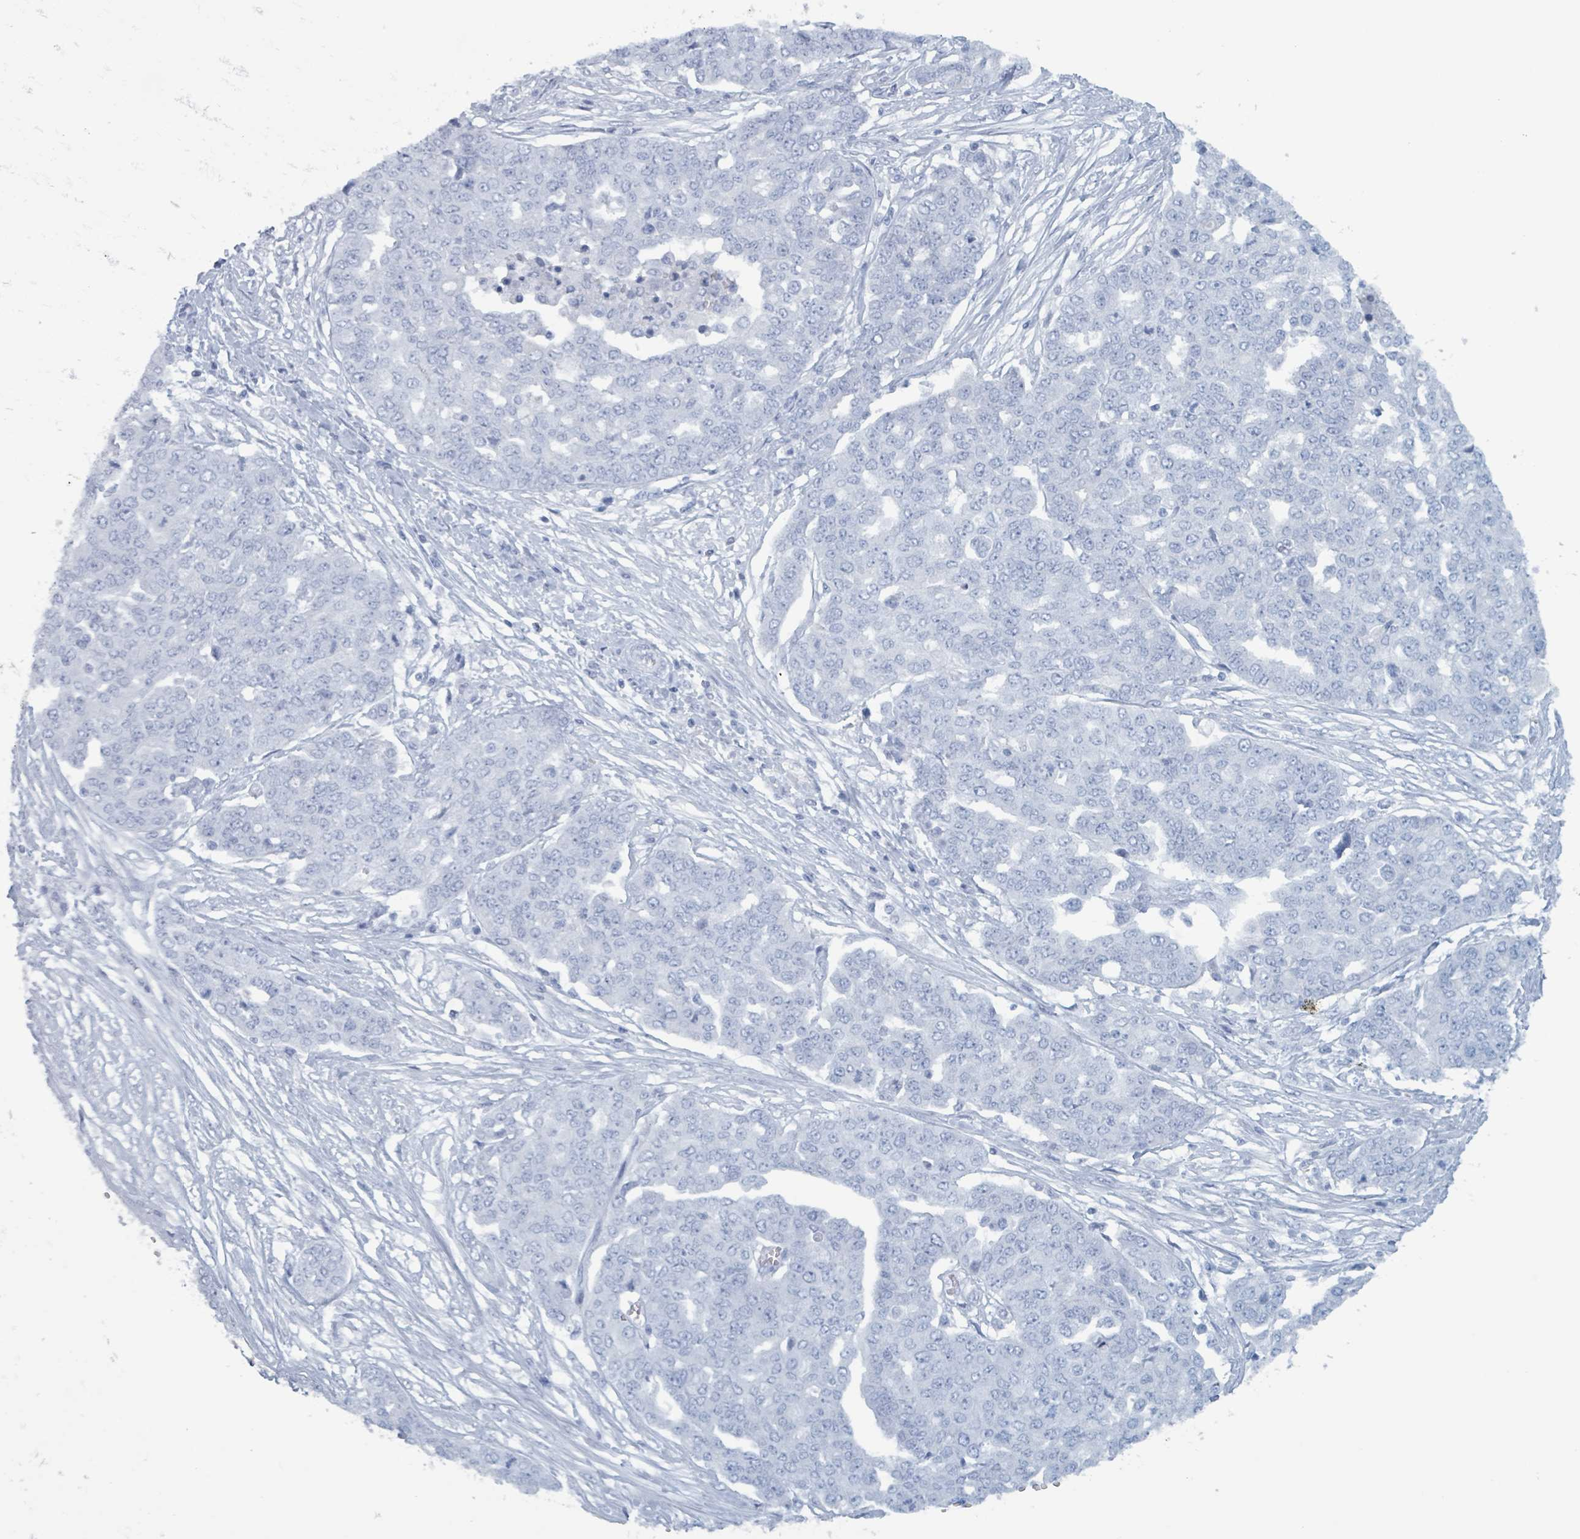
{"staining": {"intensity": "negative", "quantity": "none", "location": "none"}, "tissue": "ovarian cancer", "cell_type": "Tumor cells", "image_type": "cancer", "snomed": [{"axis": "morphology", "description": "Cystadenocarcinoma, serous, NOS"}, {"axis": "topography", "description": "Soft tissue"}, {"axis": "topography", "description": "Ovary"}], "caption": "The micrograph displays no staining of tumor cells in ovarian cancer.", "gene": "KLK4", "patient": {"sex": "female", "age": 57}}